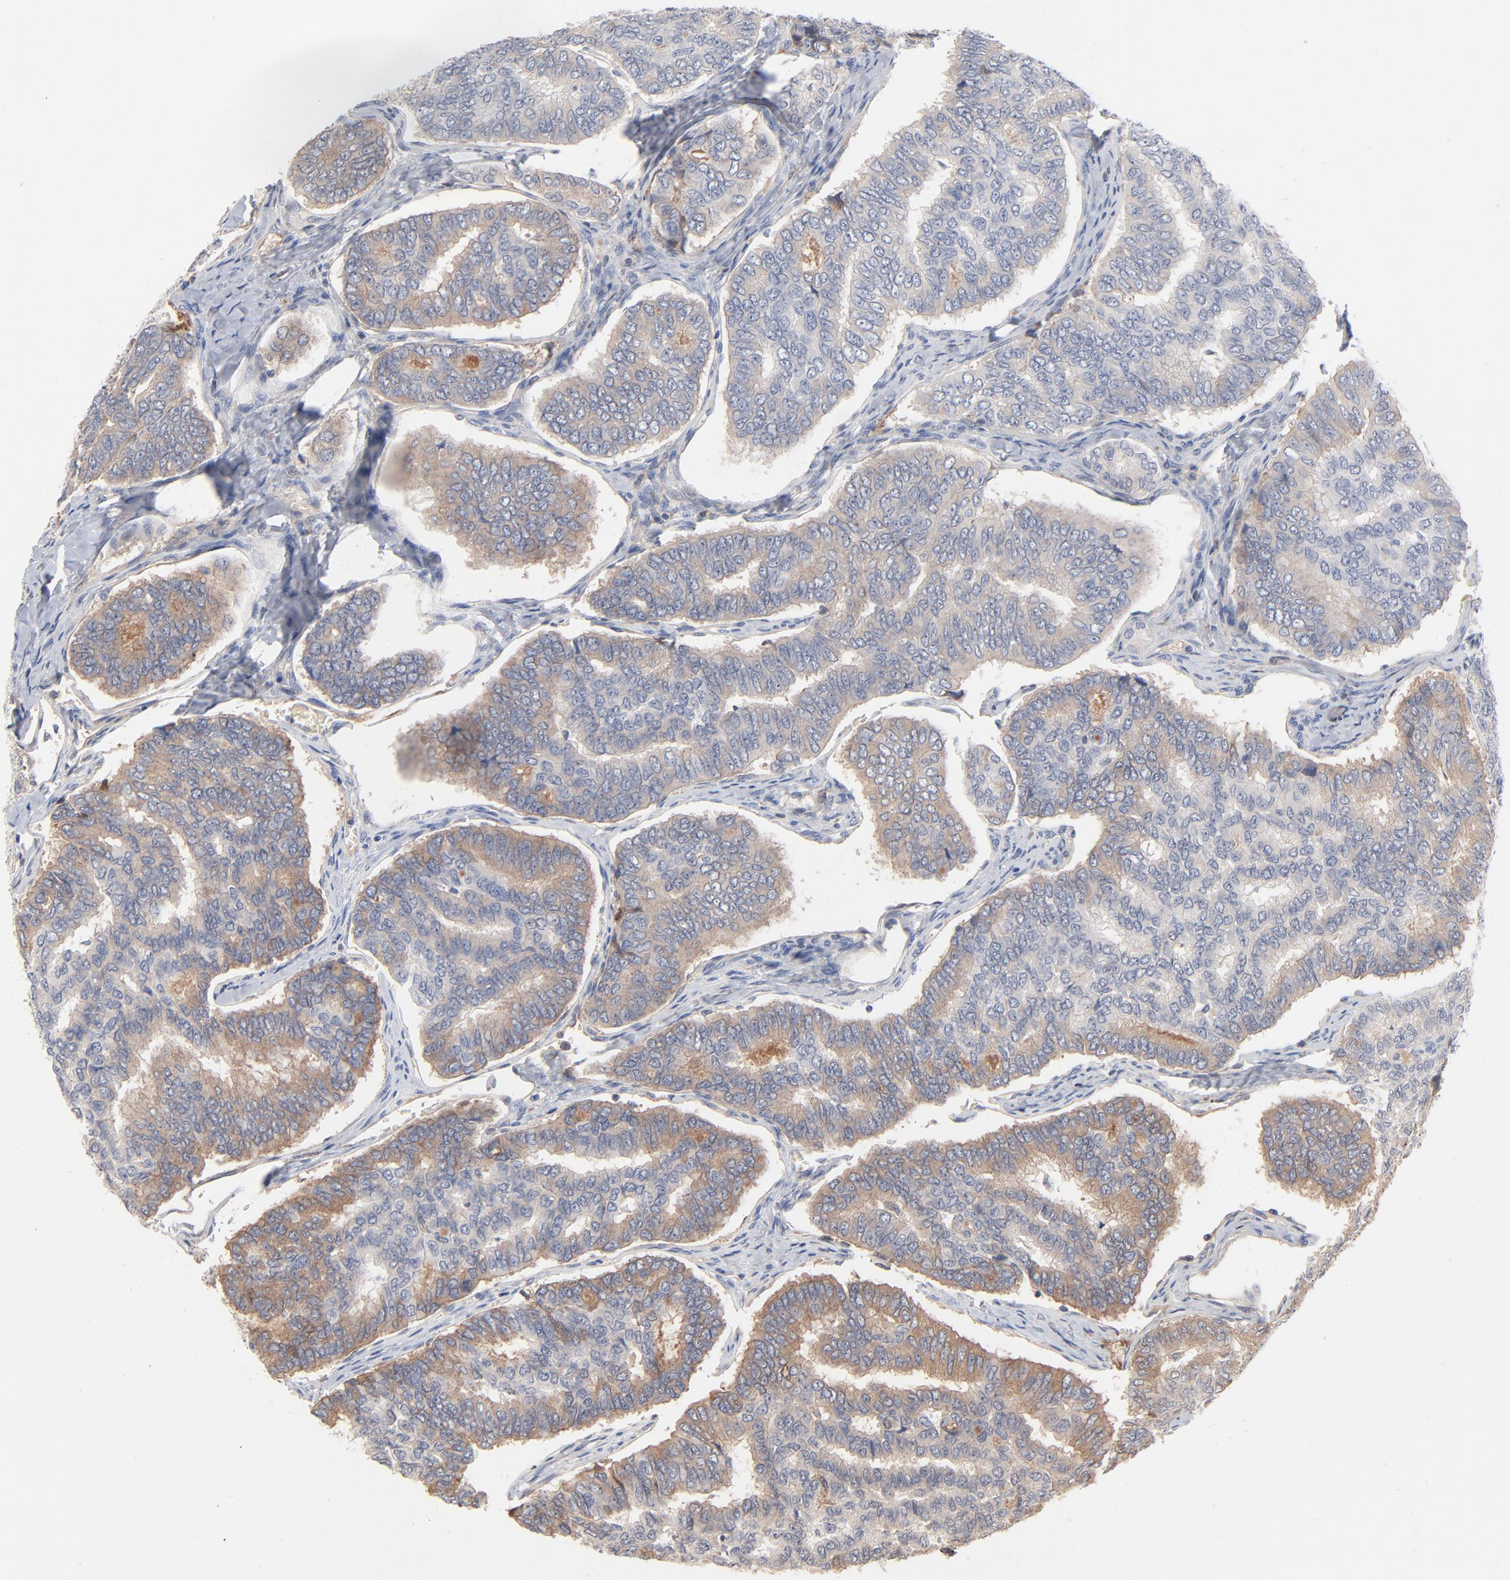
{"staining": {"intensity": "moderate", "quantity": "<25%", "location": "cytoplasmic/membranous"}, "tissue": "thyroid cancer", "cell_type": "Tumor cells", "image_type": "cancer", "snomed": [{"axis": "morphology", "description": "Papillary adenocarcinoma, NOS"}, {"axis": "topography", "description": "Thyroid gland"}], "caption": "A photomicrograph of thyroid papillary adenocarcinoma stained for a protein exhibits moderate cytoplasmic/membranous brown staining in tumor cells.", "gene": "SERPINA4", "patient": {"sex": "female", "age": 35}}